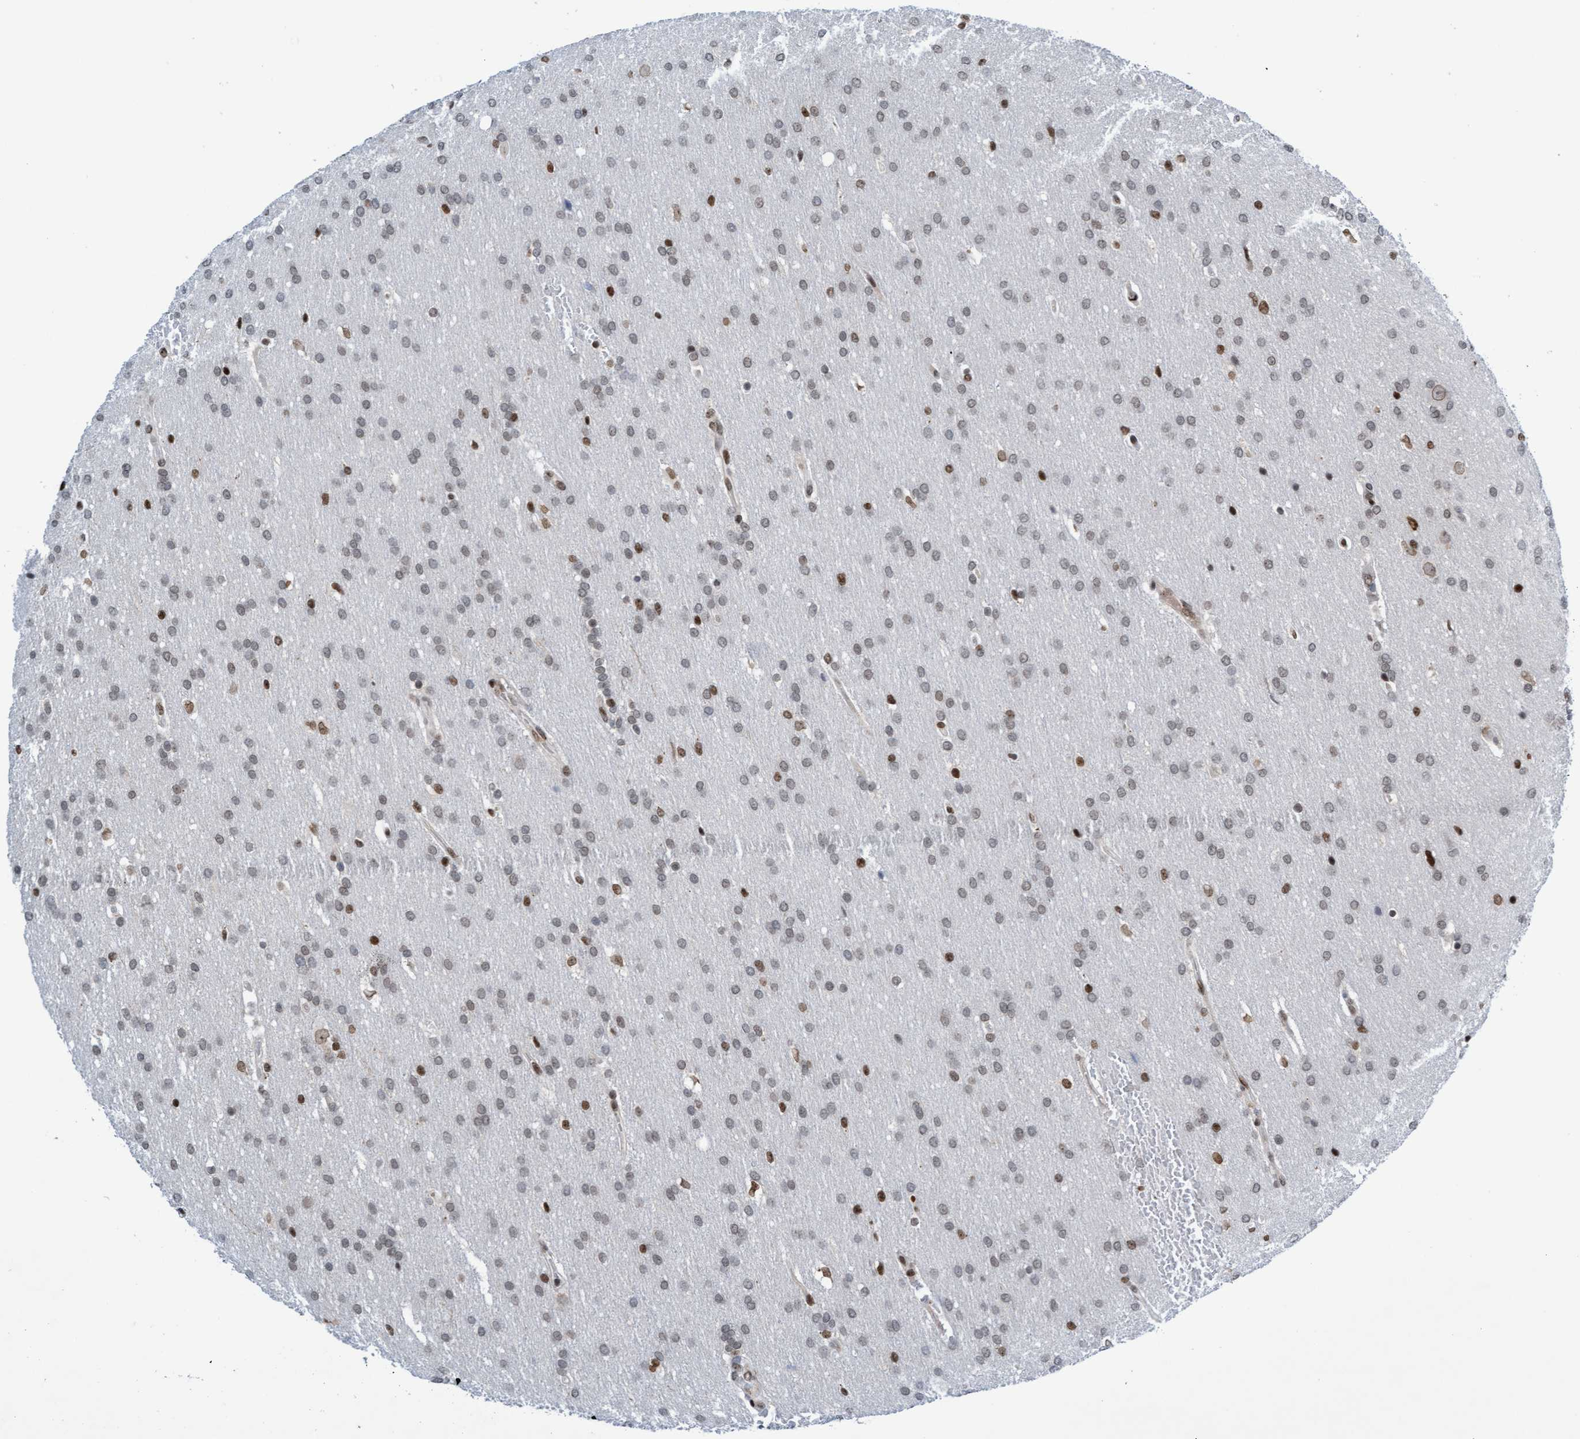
{"staining": {"intensity": "moderate", "quantity": "25%-75%", "location": "nuclear"}, "tissue": "glioma", "cell_type": "Tumor cells", "image_type": "cancer", "snomed": [{"axis": "morphology", "description": "Glioma, malignant, Low grade"}, {"axis": "topography", "description": "Brain"}], "caption": "Moderate nuclear positivity is appreciated in approximately 25%-75% of tumor cells in glioma.", "gene": "GLRX2", "patient": {"sex": "female", "age": 37}}